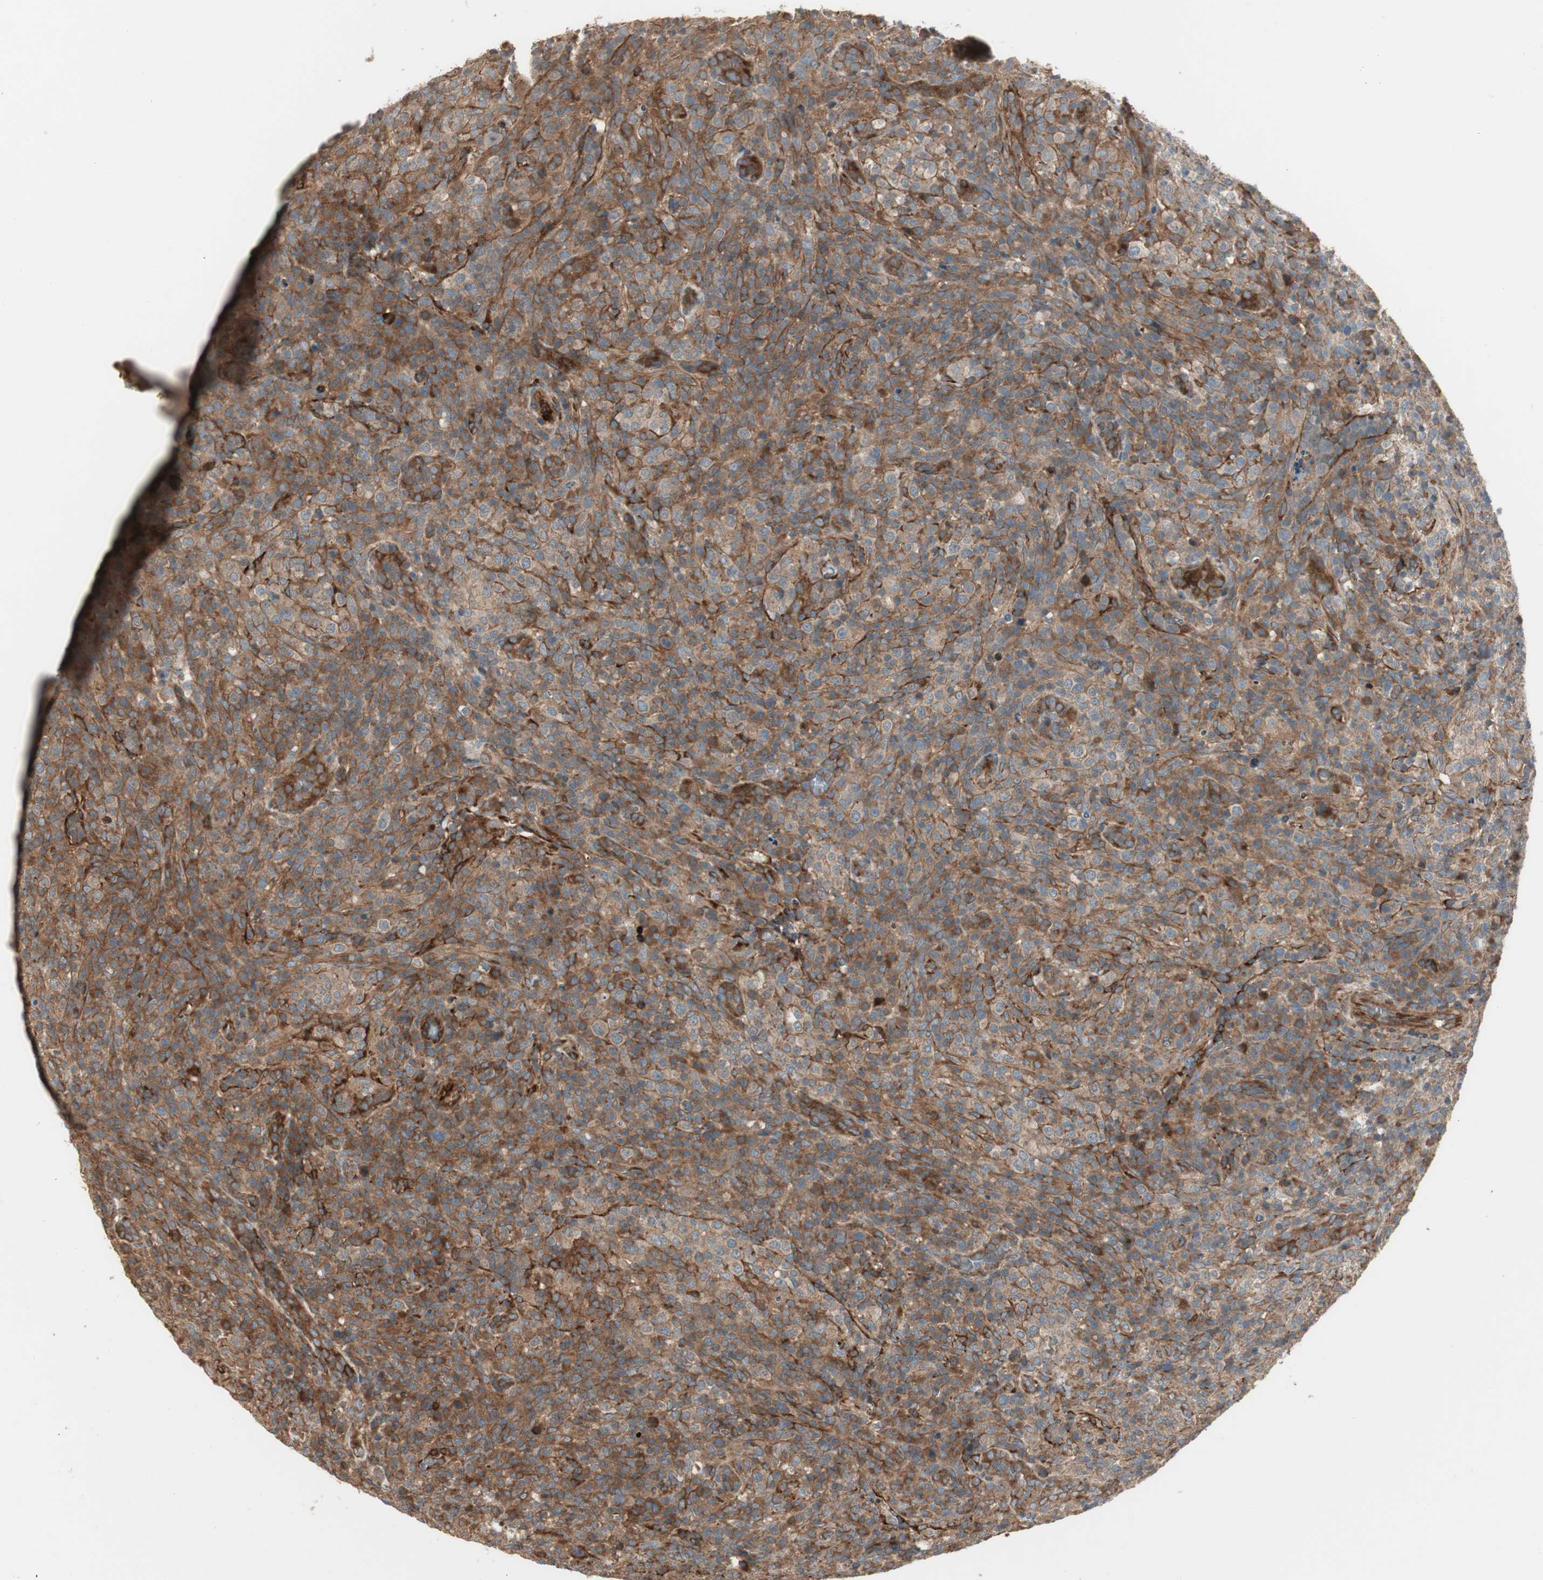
{"staining": {"intensity": "moderate", "quantity": ">75%", "location": "cytoplasmic/membranous"}, "tissue": "lymphoma", "cell_type": "Tumor cells", "image_type": "cancer", "snomed": [{"axis": "morphology", "description": "Malignant lymphoma, non-Hodgkin's type, High grade"}, {"axis": "topography", "description": "Lymph node"}], "caption": "Tumor cells display moderate cytoplasmic/membranous expression in about >75% of cells in lymphoma.", "gene": "PRKG1", "patient": {"sex": "female", "age": 76}}